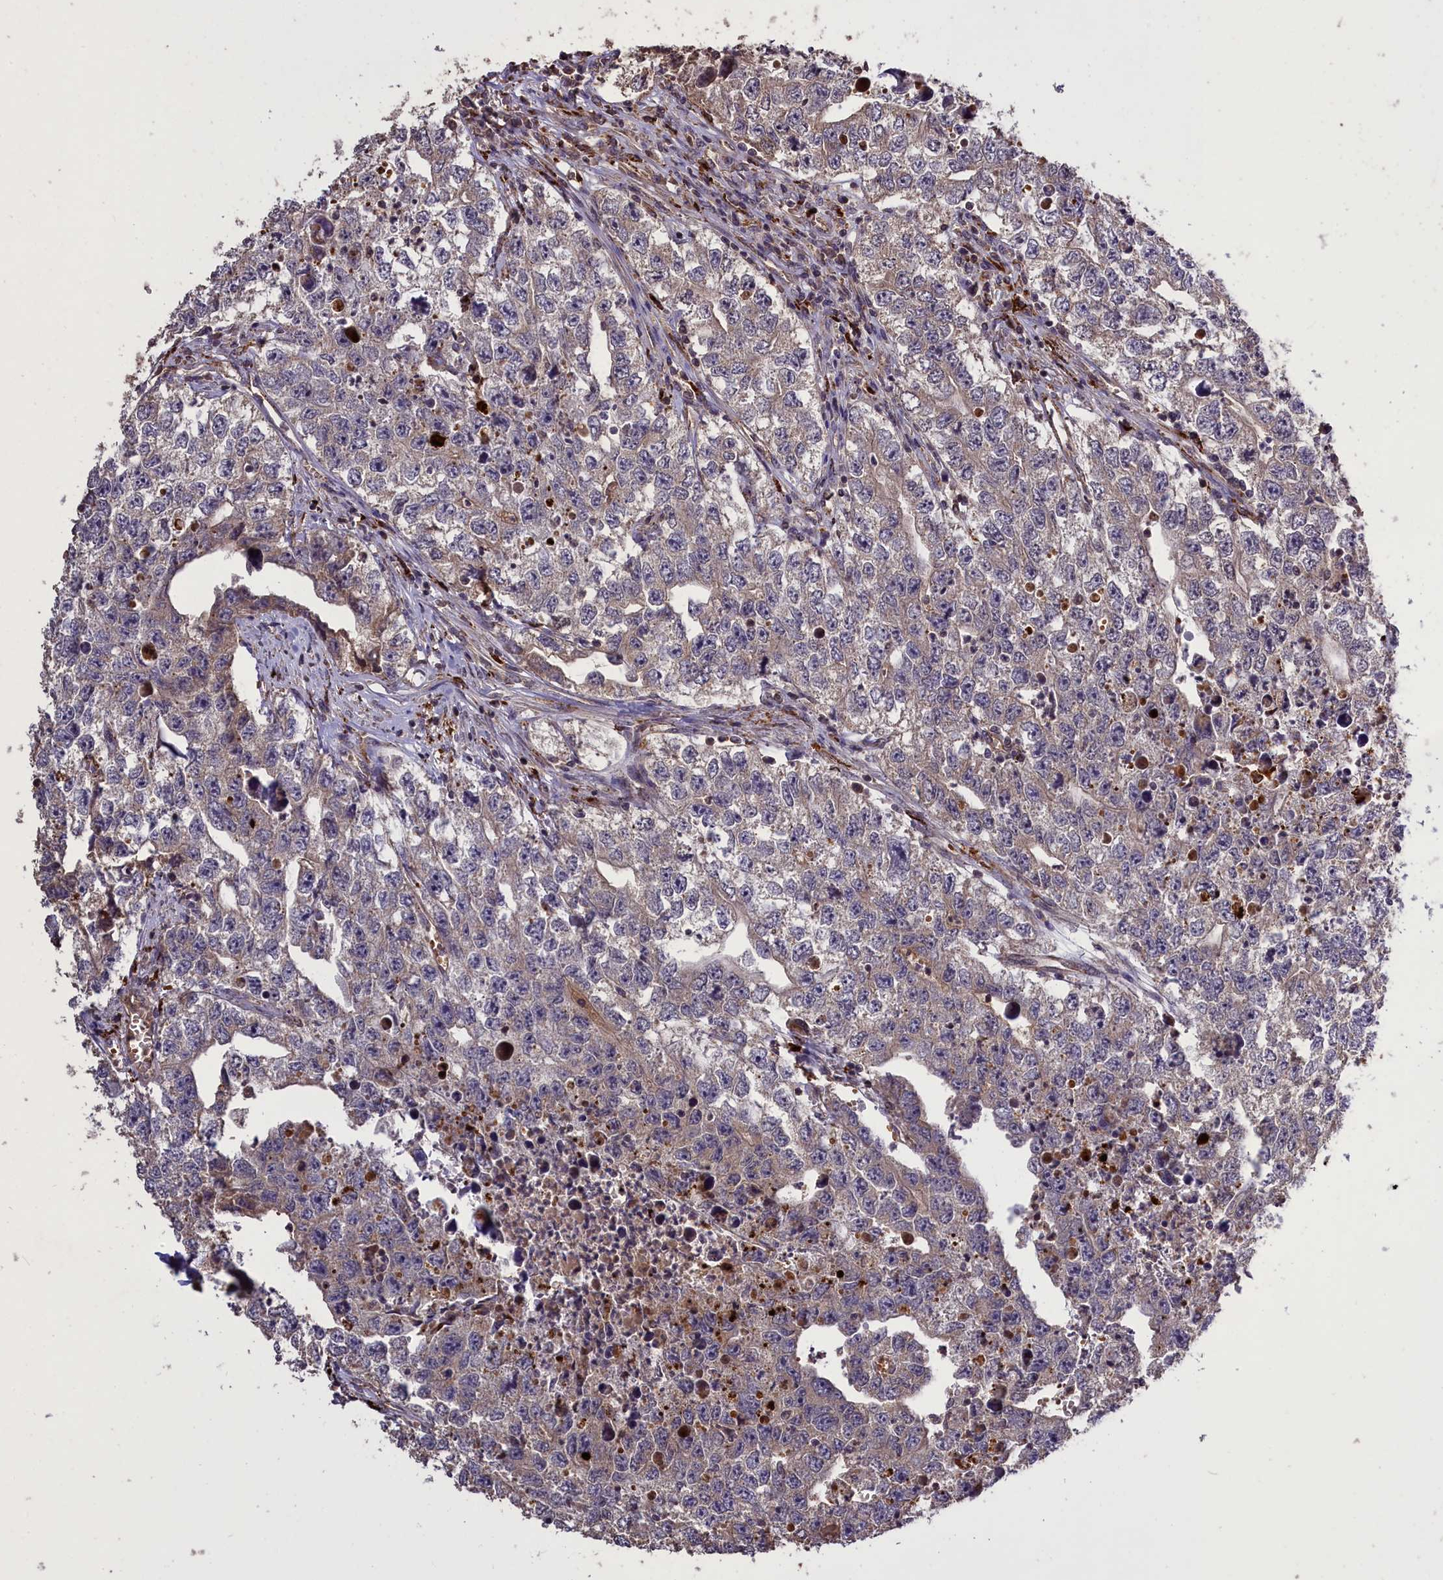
{"staining": {"intensity": "weak", "quantity": "<25%", "location": "cytoplasmic/membranous"}, "tissue": "testis cancer", "cell_type": "Tumor cells", "image_type": "cancer", "snomed": [{"axis": "morphology", "description": "Seminoma, NOS"}, {"axis": "morphology", "description": "Carcinoma, Embryonal, NOS"}, {"axis": "topography", "description": "Testis"}], "caption": "Immunohistochemistry histopathology image of neoplastic tissue: testis cancer stained with DAB (3,3'-diaminobenzidine) reveals no significant protein staining in tumor cells.", "gene": "CLRN2", "patient": {"sex": "male", "age": 43}}